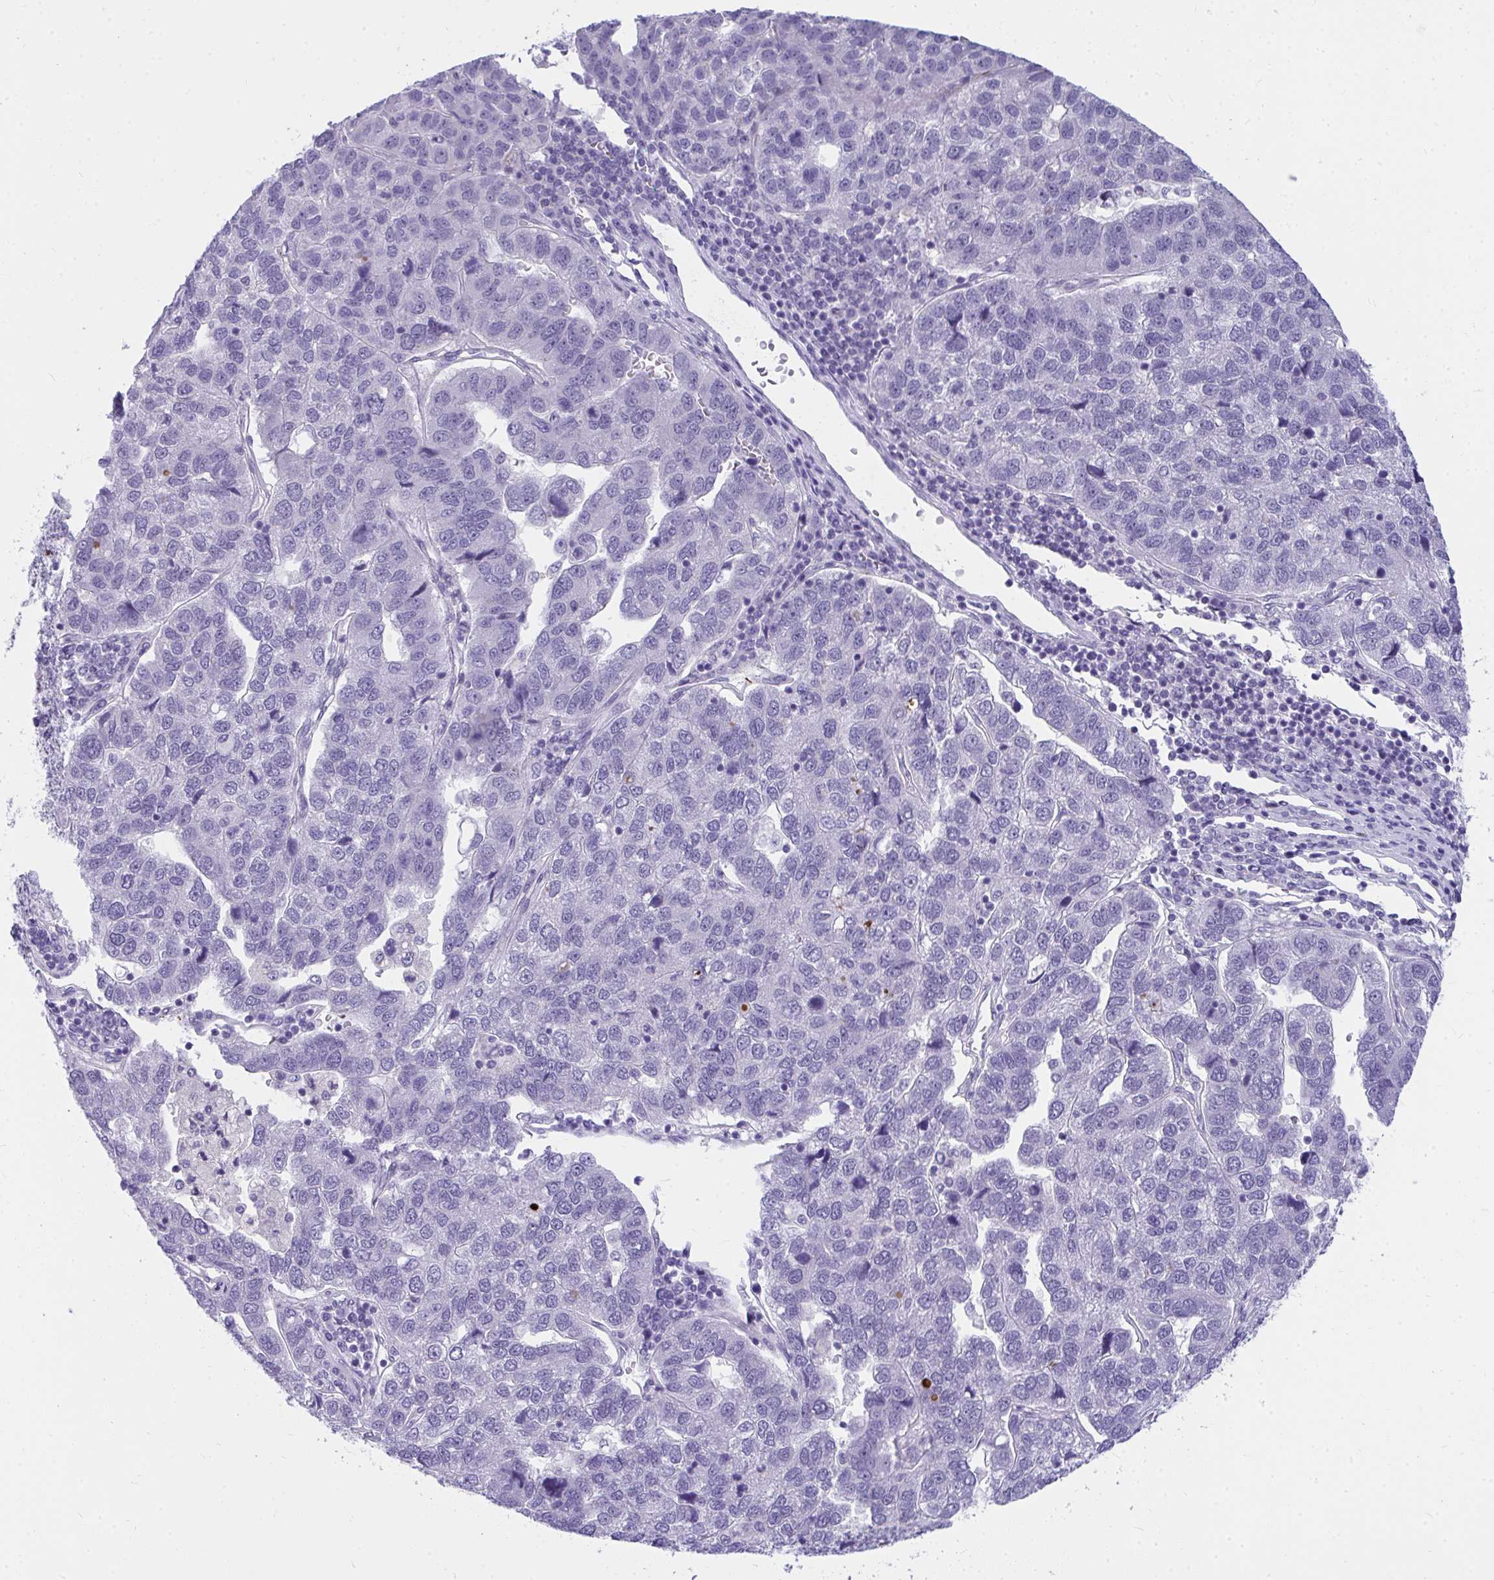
{"staining": {"intensity": "negative", "quantity": "none", "location": "none"}, "tissue": "pancreatic cancer", "cell_type": "Tumor cells", "image_type": "cancer", "snomed": [{"axis": "morphology", "description": "Adenocarcinoma, NOS"}, {"axis": "topography", "description": "Pancreas"}], "caption": "Photomicrograph shows no protein staining in tumor cells of adenocarcinoma (pancreatic) tissue.", "gene": "TSBP1", "patient": {"sex": "female", "age": 61}}